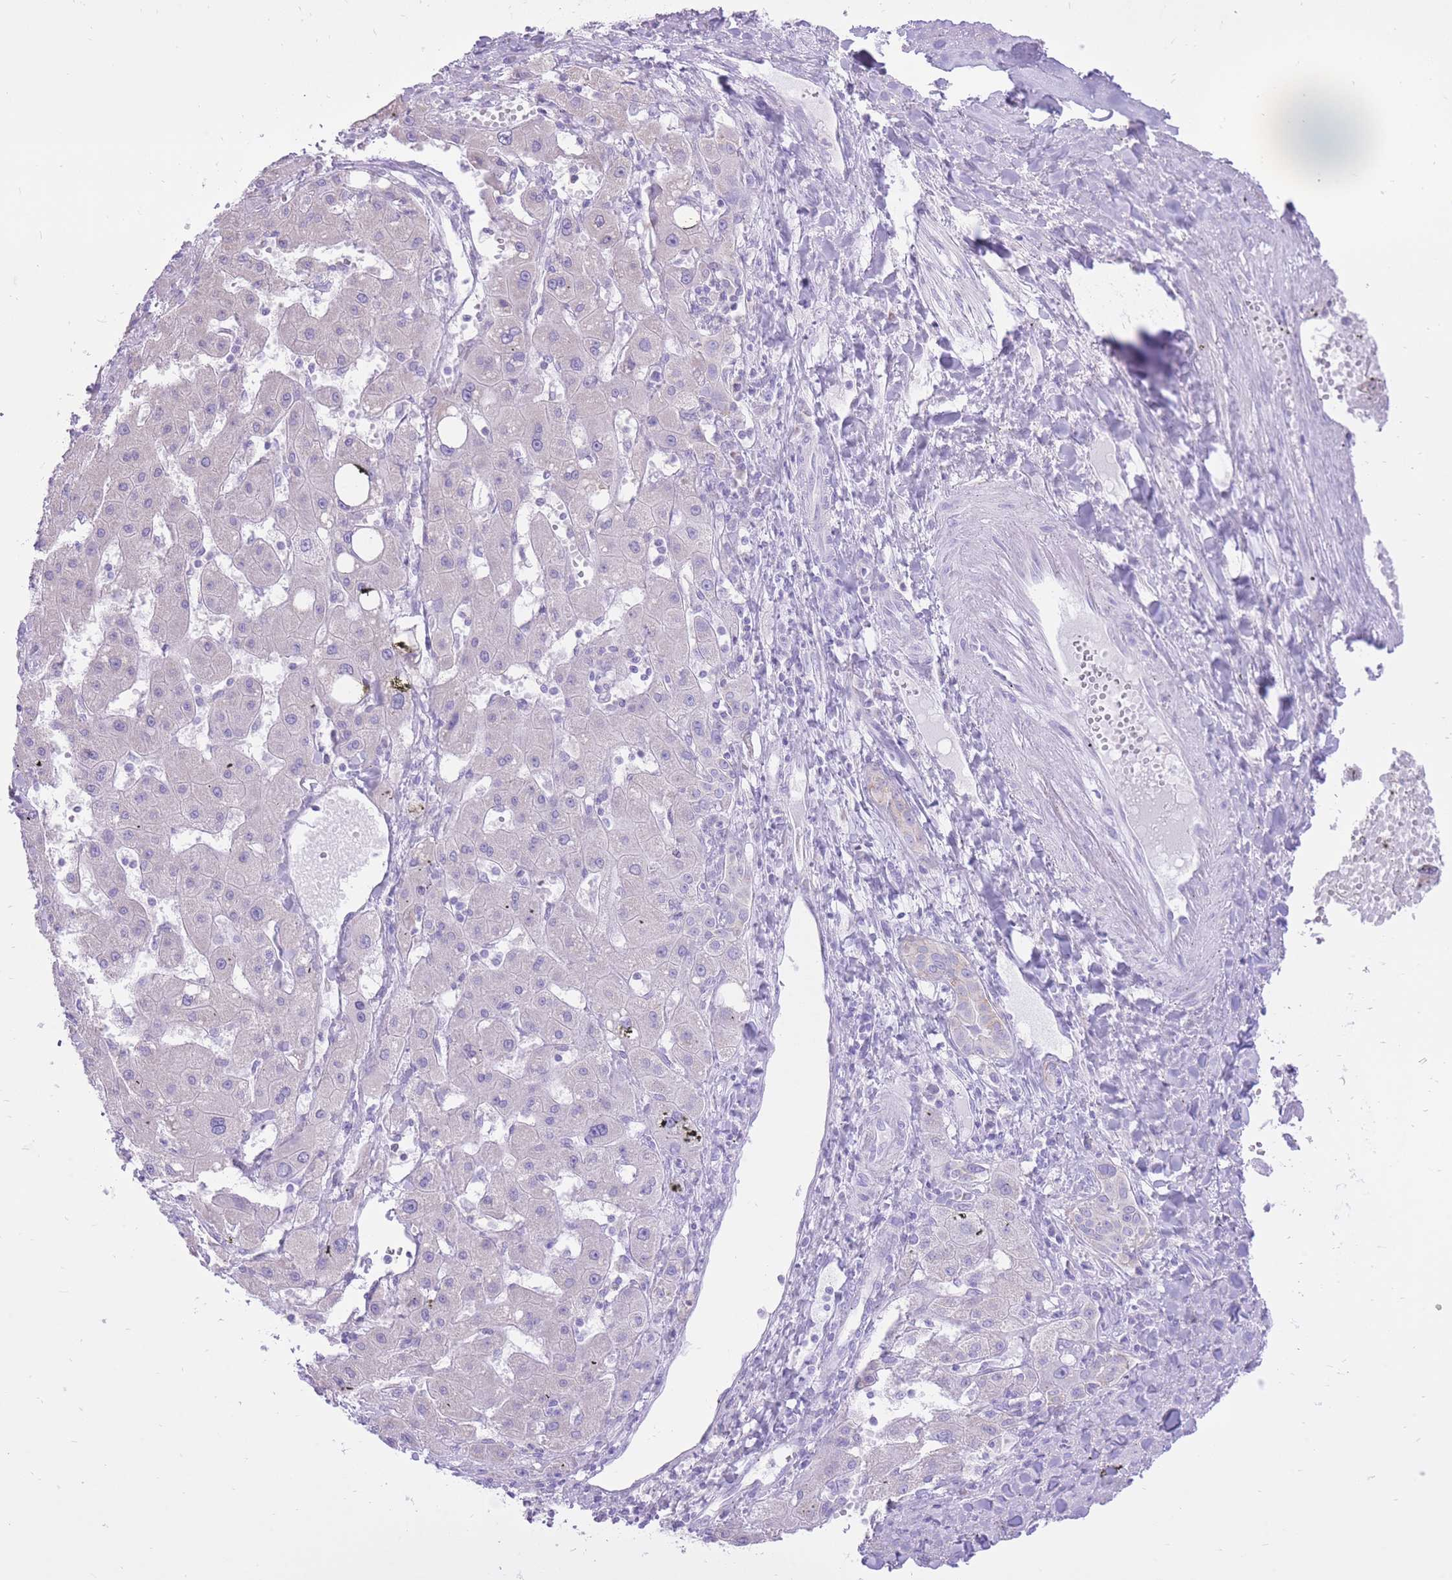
{"staining": {"intensity": "negative", "quantity": "none", "location": "none"}, "tissue": "liver cancer", "cell_type": "Tumor cells", "image_type": "cancer", "snomed": [{"axis": "morphology", "description": "Carcinoma, Hepatocellular, NOS"}, {"axis": "topography", "description": "Liver"}], "caption": "Immunohistochemical staining of human liver cancer (hepatocellular carcinoma) reveals no significant staining in tumor cells.", "gene": "SLC4A4", "patient": {"sex": "male", "age": 72}}